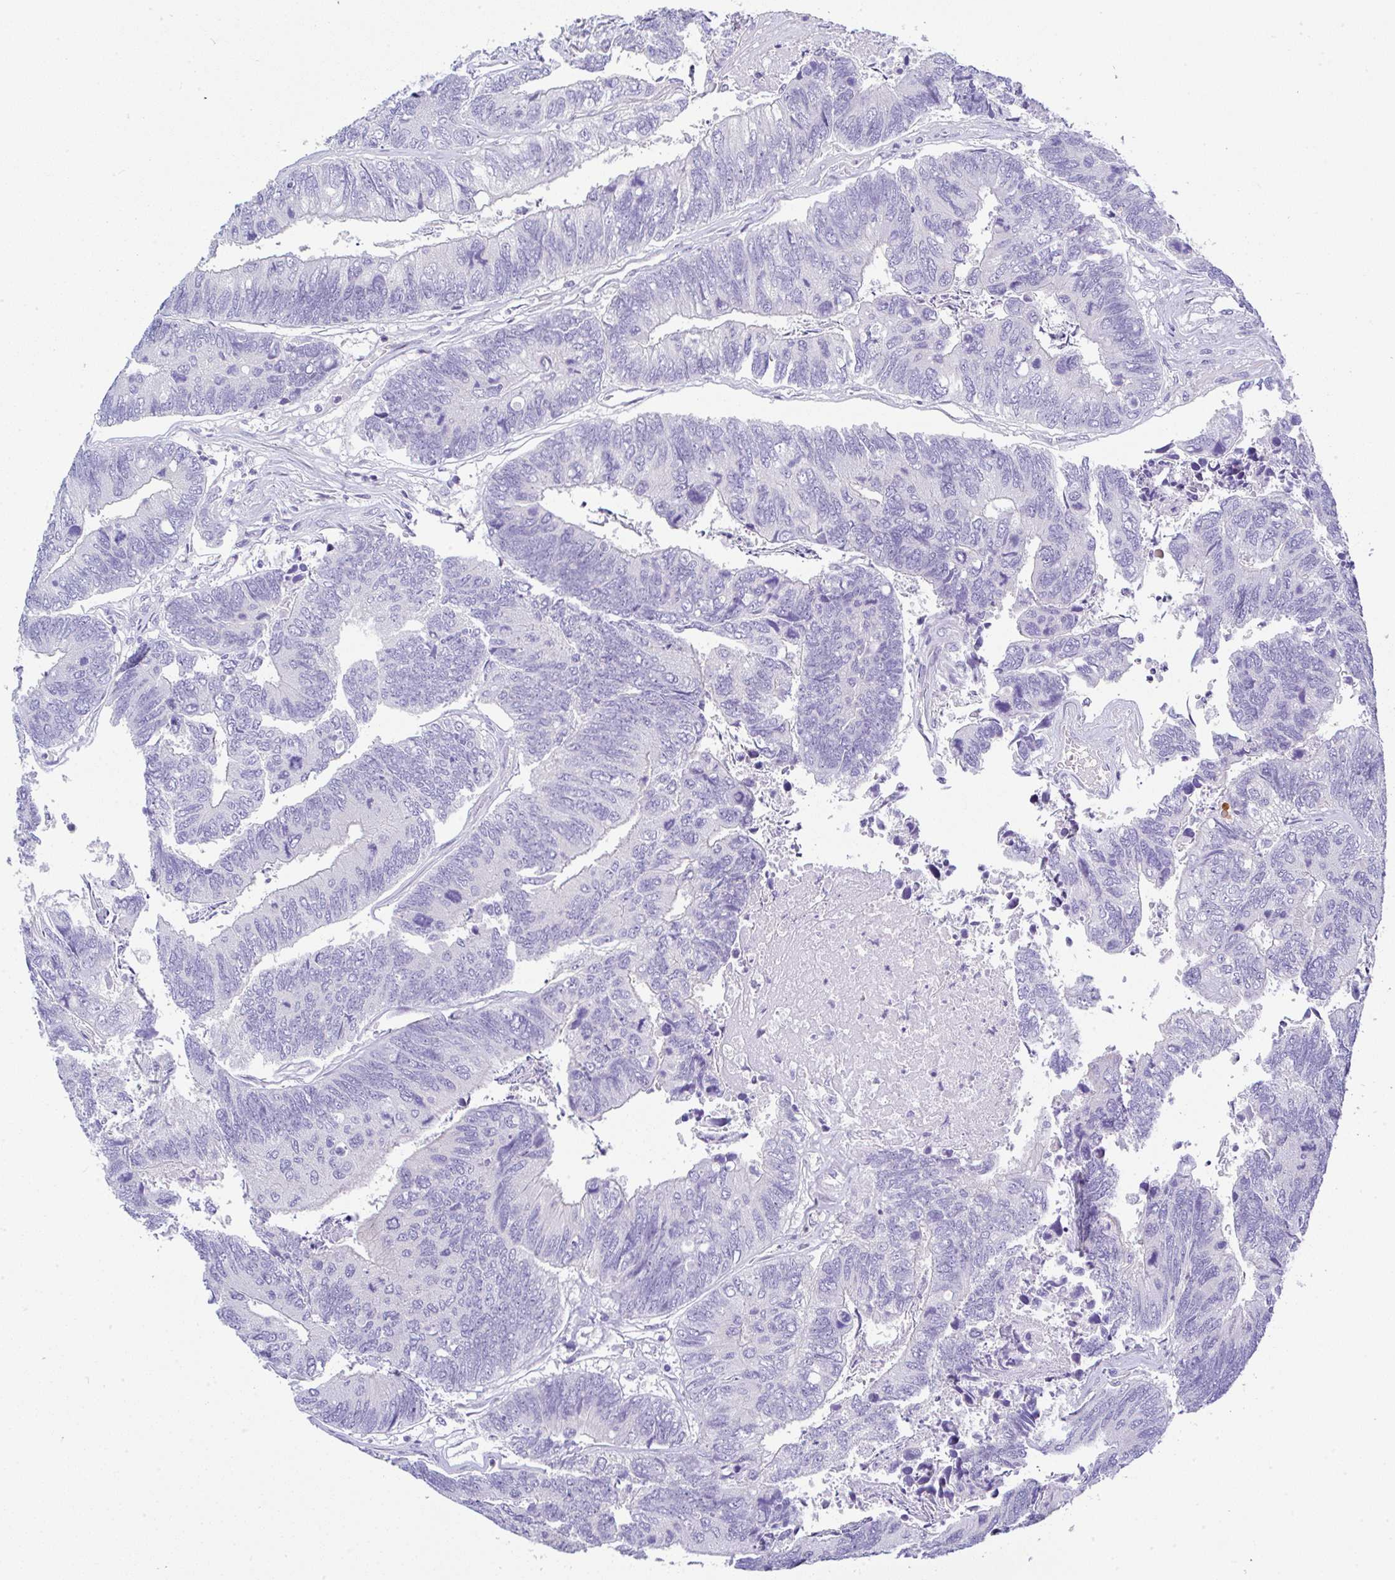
{"staining": {"intensity": "negative", "quantity": "none", "location": "none"}, "tissue": "colorectal cancer", "cell_type": "Tumor cells", "image_type": "cancer", "snomed": [{"axis": "morphology", "description": "Adenocarcinoma, NOS"}, {"axis": "topography", "description": "Colon"}], "caption": "Human colorectal cancer stained for a protein using immunohistochemistry (IHC) shows no expression in tumor cells.", "gene": "SERPINE3", "patient": {"sex": "female", "age": 67}}